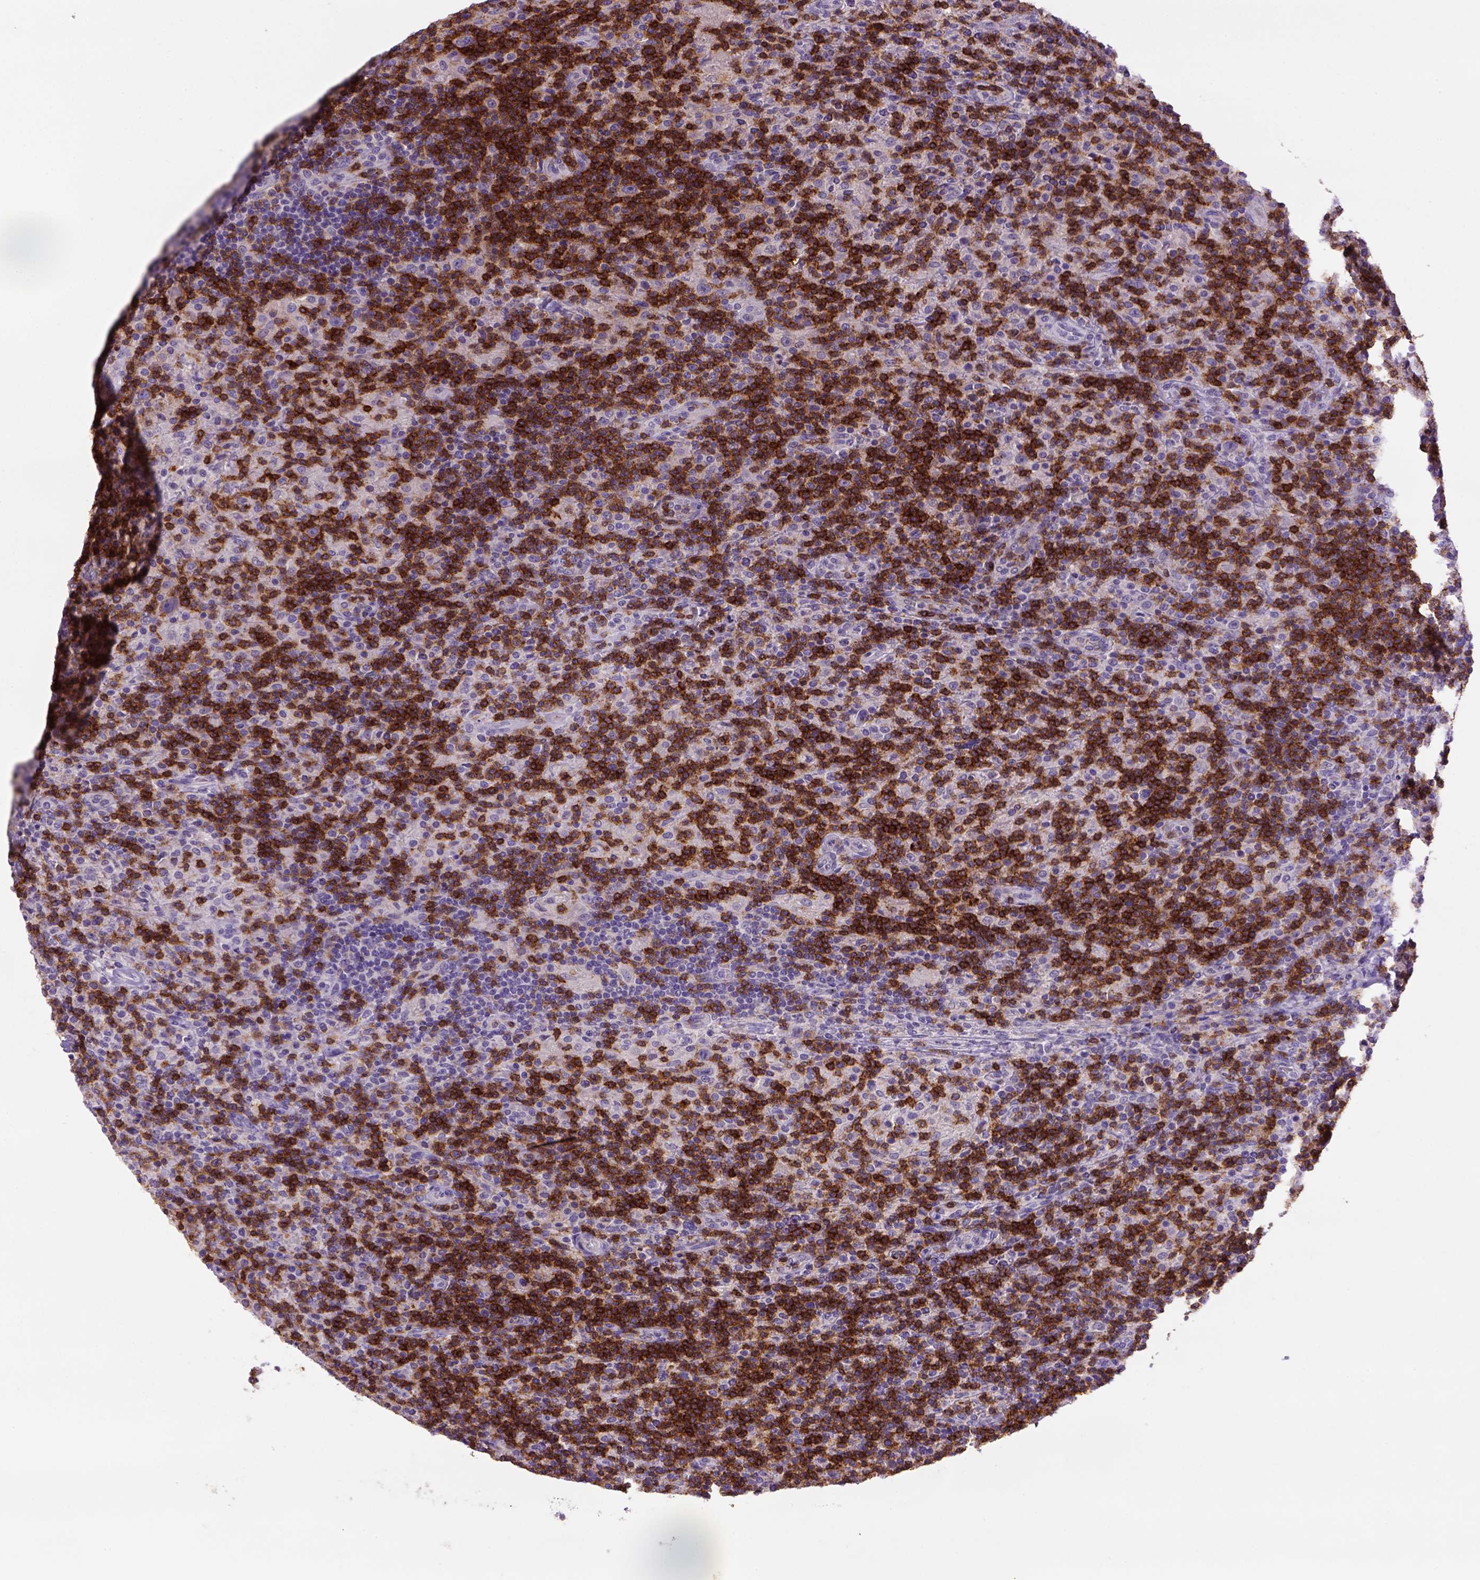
{"staining": {"intensity": "negative", "quantity": "none", "location": "none"}, "tissue": "lymphoma", "cell_type": "Tumor cells", "image_type": "cancer", "snomed": [{"axis": "morphology", "description": "Hodgkin's disease, NOS"}, {"axis": "topography", "description": "Lymph node"}], "caption": "Histopathology image shows no significant protein positivity in tumor cells of Hodgkin's disease. (DAB immunohistochemistry (IHC) visualized using brightfield microscopy, high magnification).", "gene": "CD3E", "patient": {"sex": "male", "age": 70}}